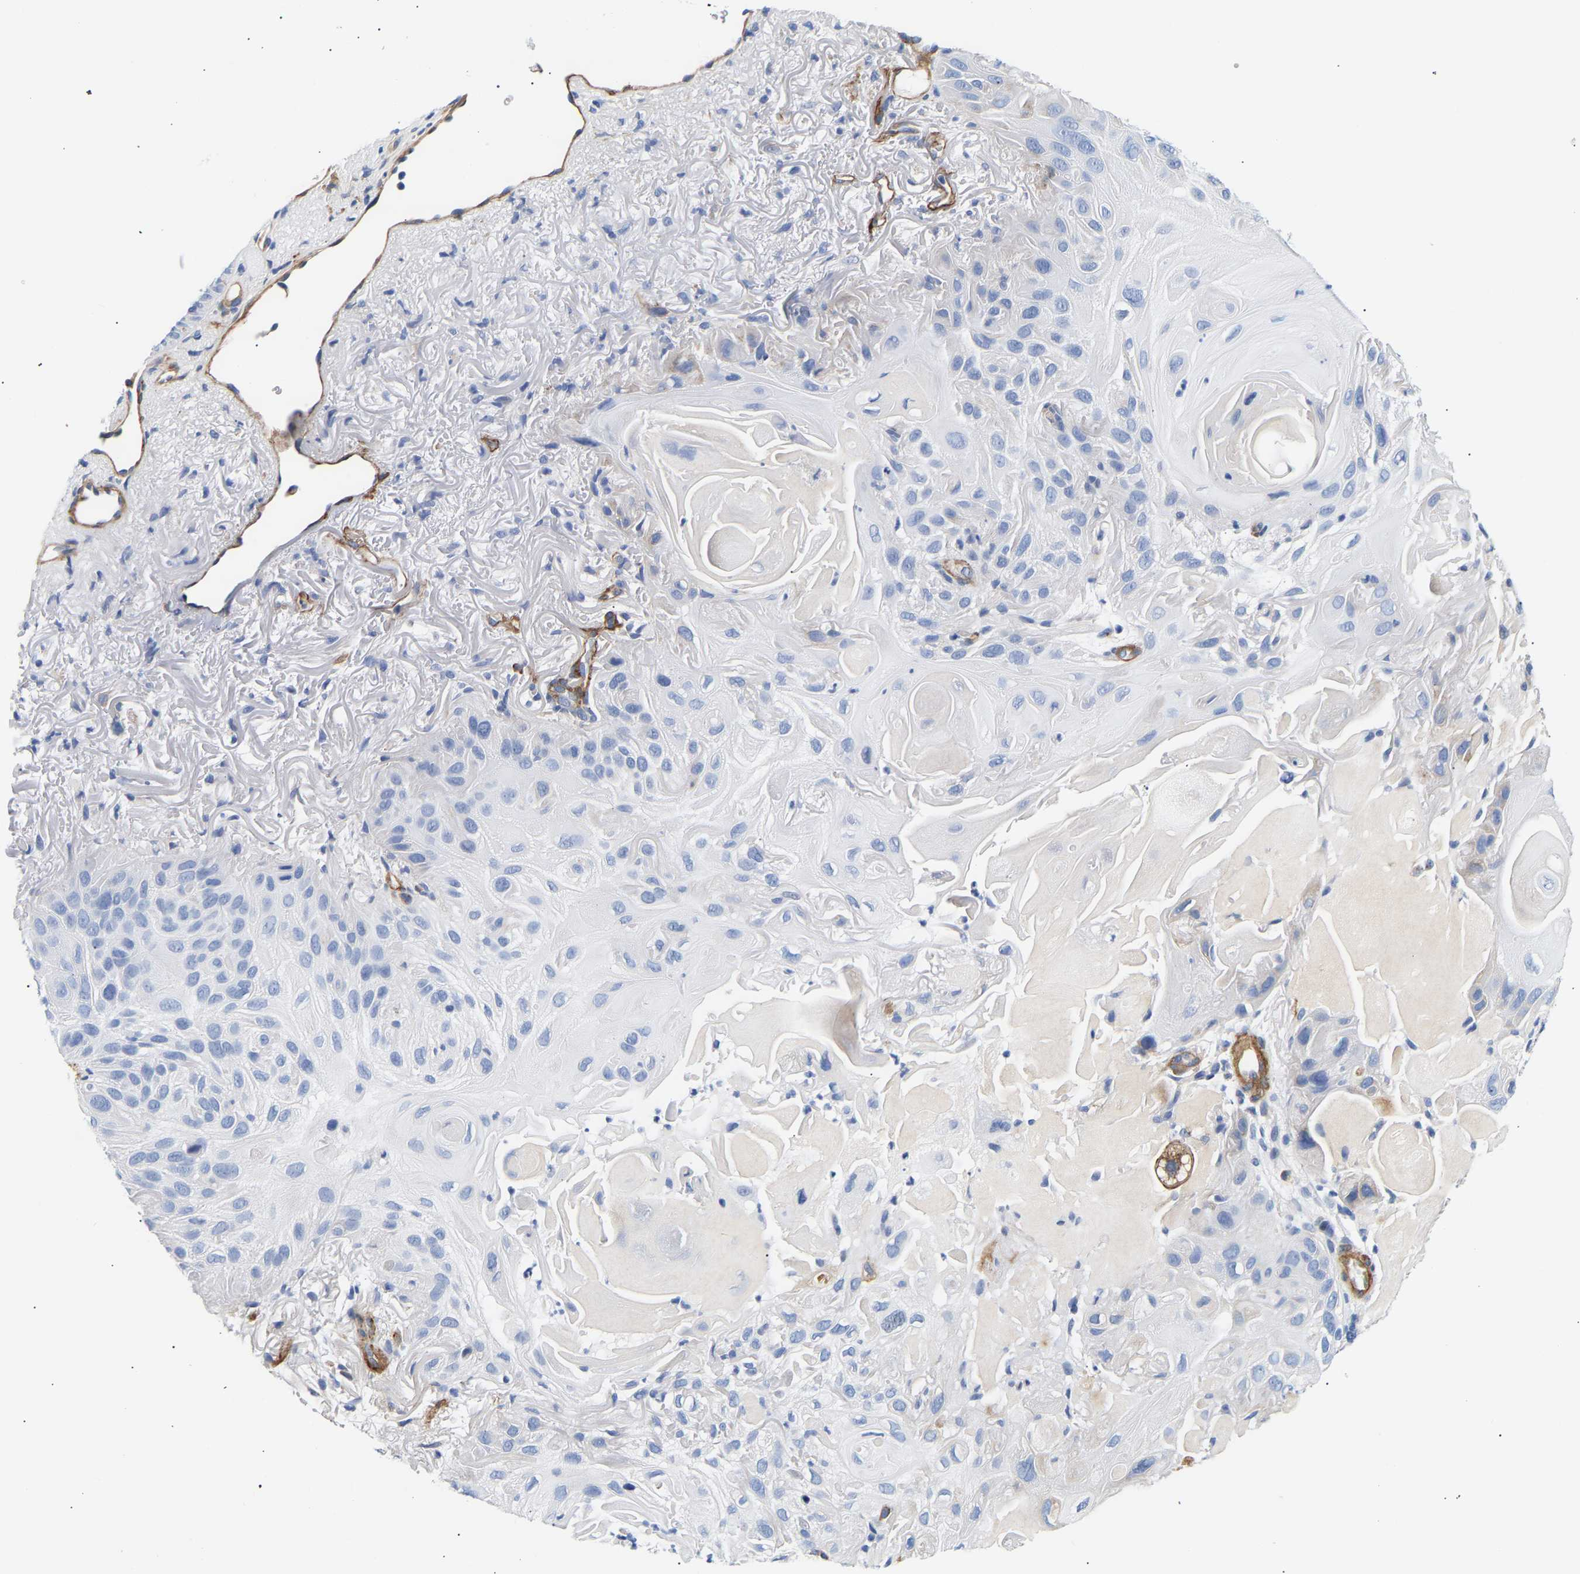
{"staining": {"intensity": "negative", "quantity": "none", "location": "none"}, "tissue": "skin cancer", "cell_type": "Tumor cells", "image_type": "cancer", "snomed": [{"axis": "morphology", "description": "Squamous cell carcinoma, NOS"}, {"axis": "topography", "description": "Skin"}], "caption": "DAB immunohistochemical staining of human squamous cell carcinoma (skin) displays no significant expression in tumor cells. (Brightfield microscopy of DAB immunohistochemistry (IHC) at high magnification).", "gene": "IGFBP7", "patient": {"sex": "female", "age": 77}}